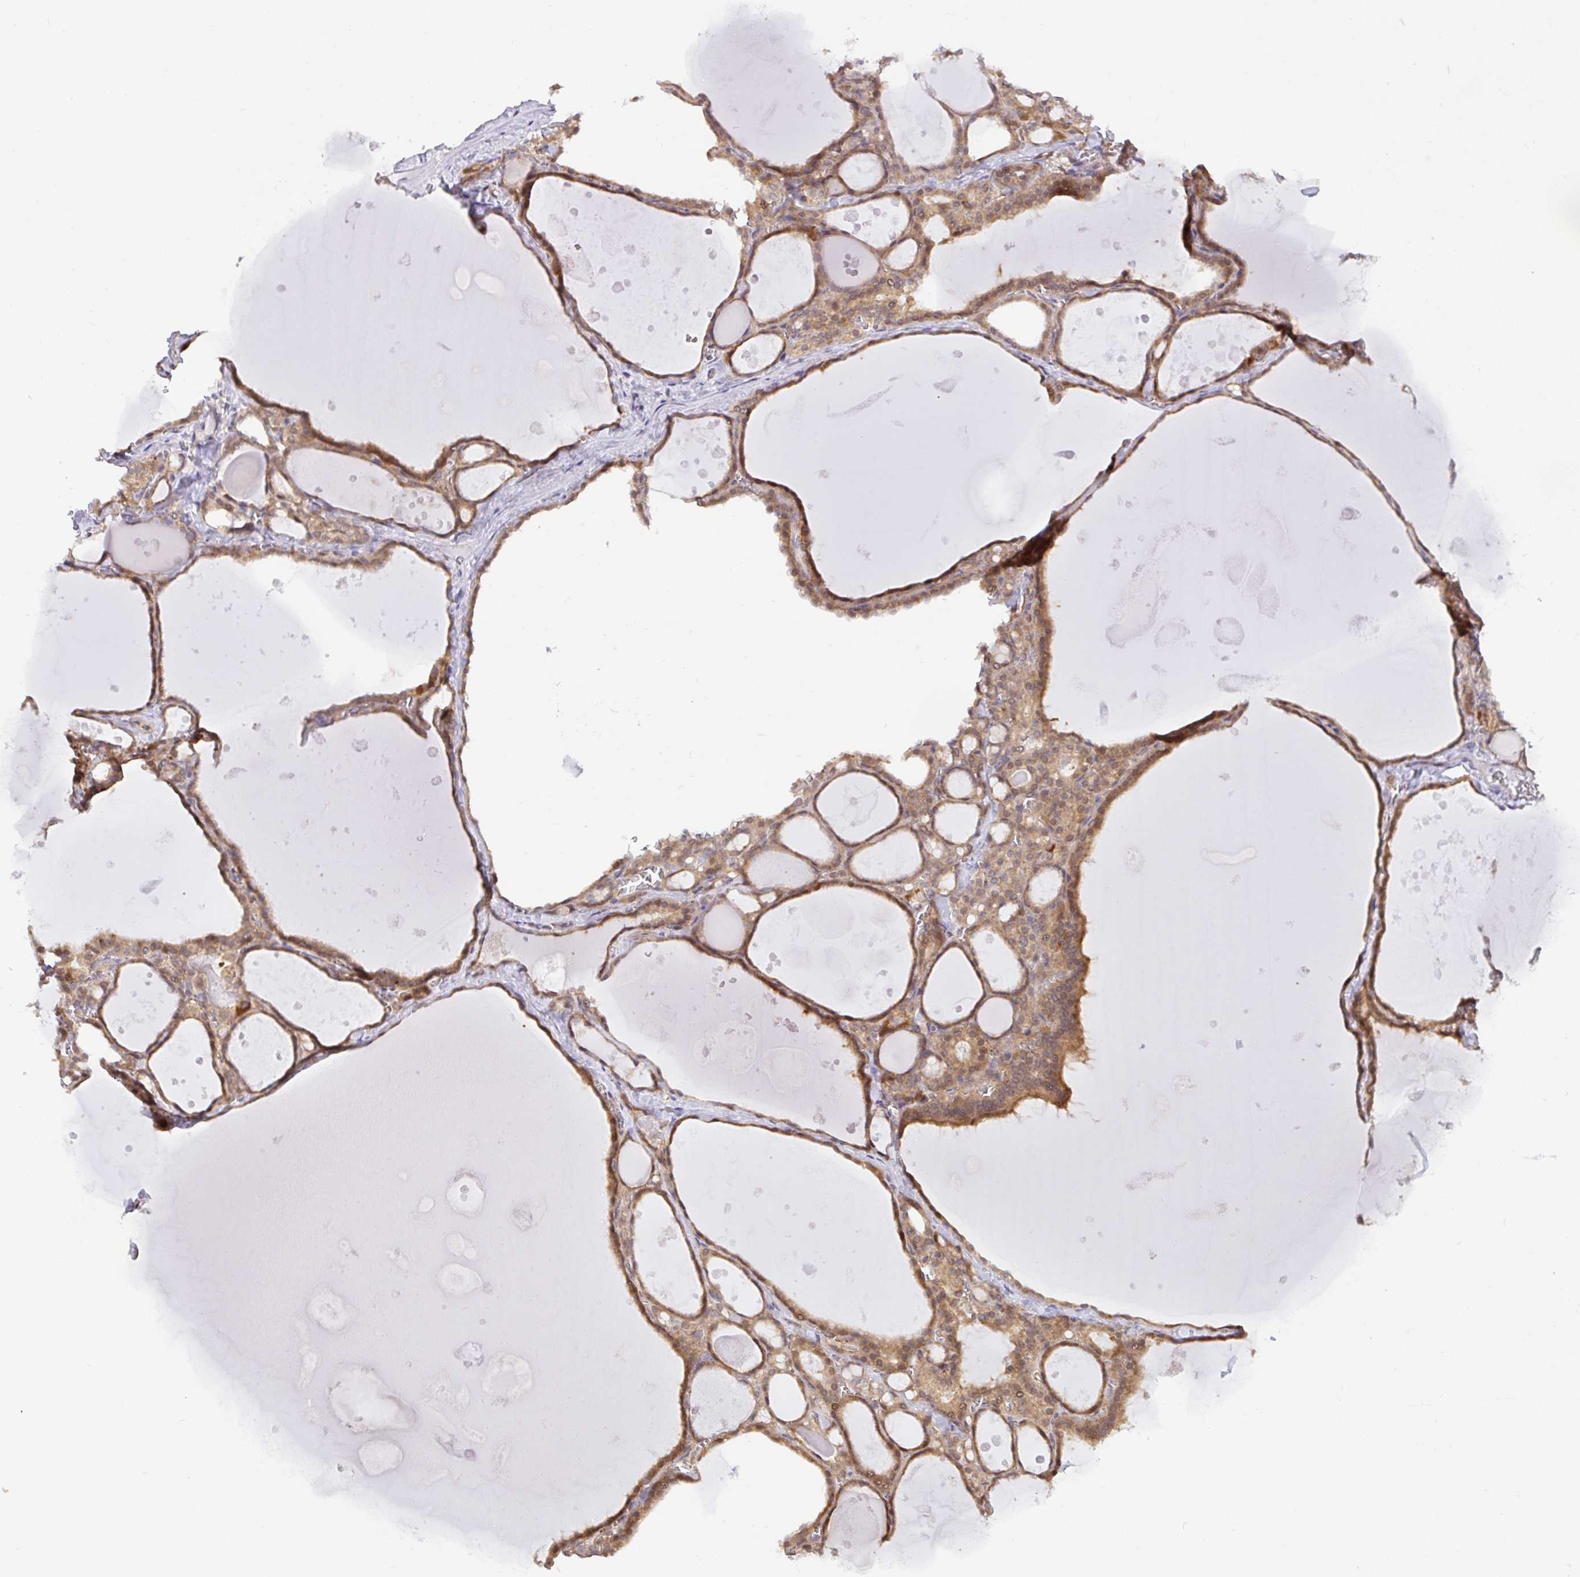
{"staining": {"intensity": "moderate", "quantity": ">75%", "location": "cytoplasmic/membranous,nuclear"}, "tissue": "thyroid gland", "cell_type": "Glandular cells", "image_type": "normal", "snomed": [{"axis": "morphology", "description": "Normal tissue, NOS"}, {"axis": "topography", "description": "Thyroid gland"}], "caption": "Unremarkable thyroid gland was stained to show a protein in brown. There is medium levels of moderate cytoplasmic/membranous,nuclear expression in about >75% of glandular cells. Nuclei are stained in blue.", "gene": "DLEU7", "patient": {"sex": "male", "age": 56}}